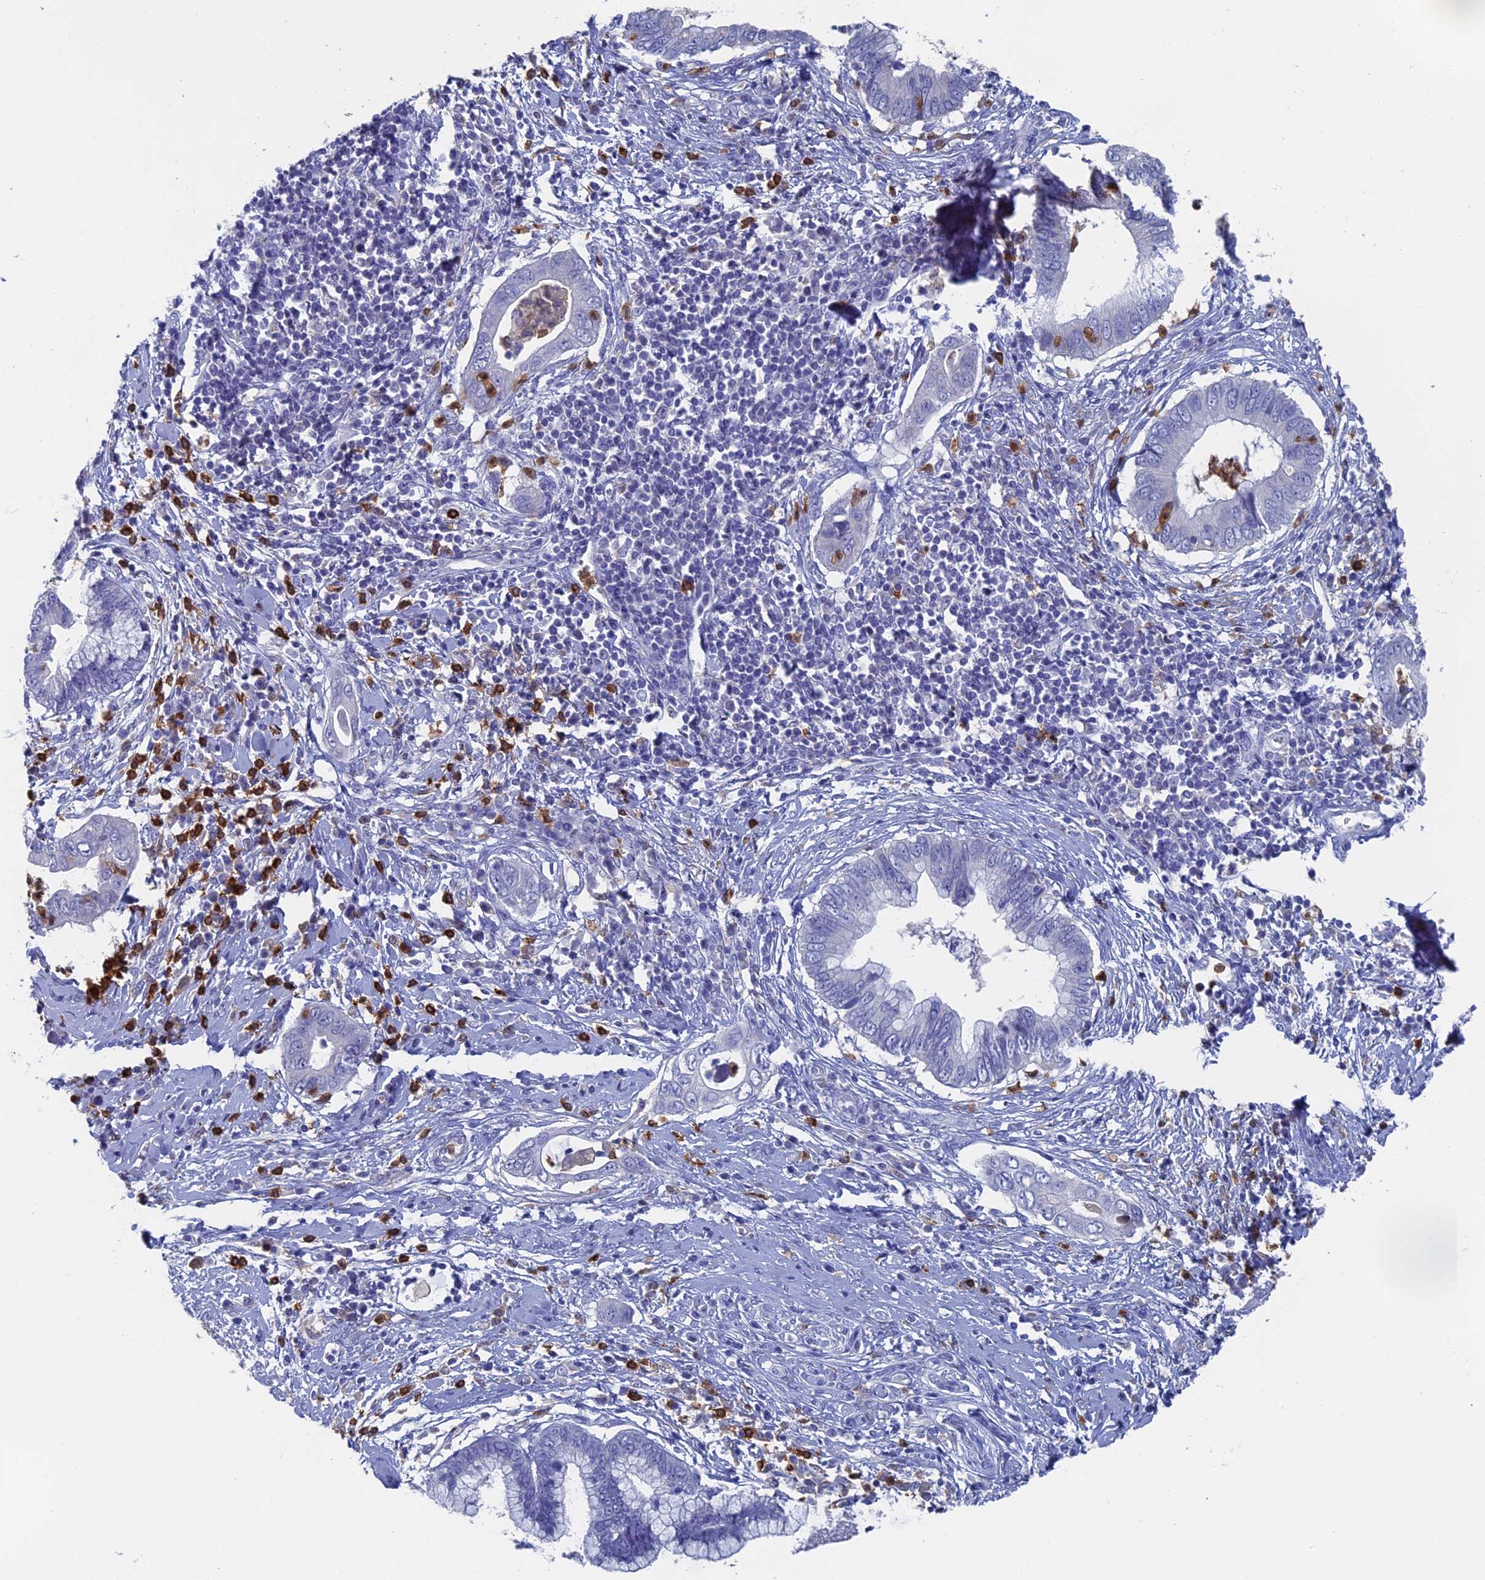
{"staining": {"intensity": "negative", "quantity": "none", "location": "none"}, "tissue": "cervical cancer", "cell_type": "Tumor cells", "image_type": "cancer", "snomed": [{"axis": "morphology", "description": "Adenocarcinoma, NOS"}, {"axis": "topography", "description": "Cervix"}], "caption": "Tumor cells are negative for protein expression in human adenocarcinoma (cervical).", "gene": "NCF4", "patient": {"sex": "female", "age": 44}}